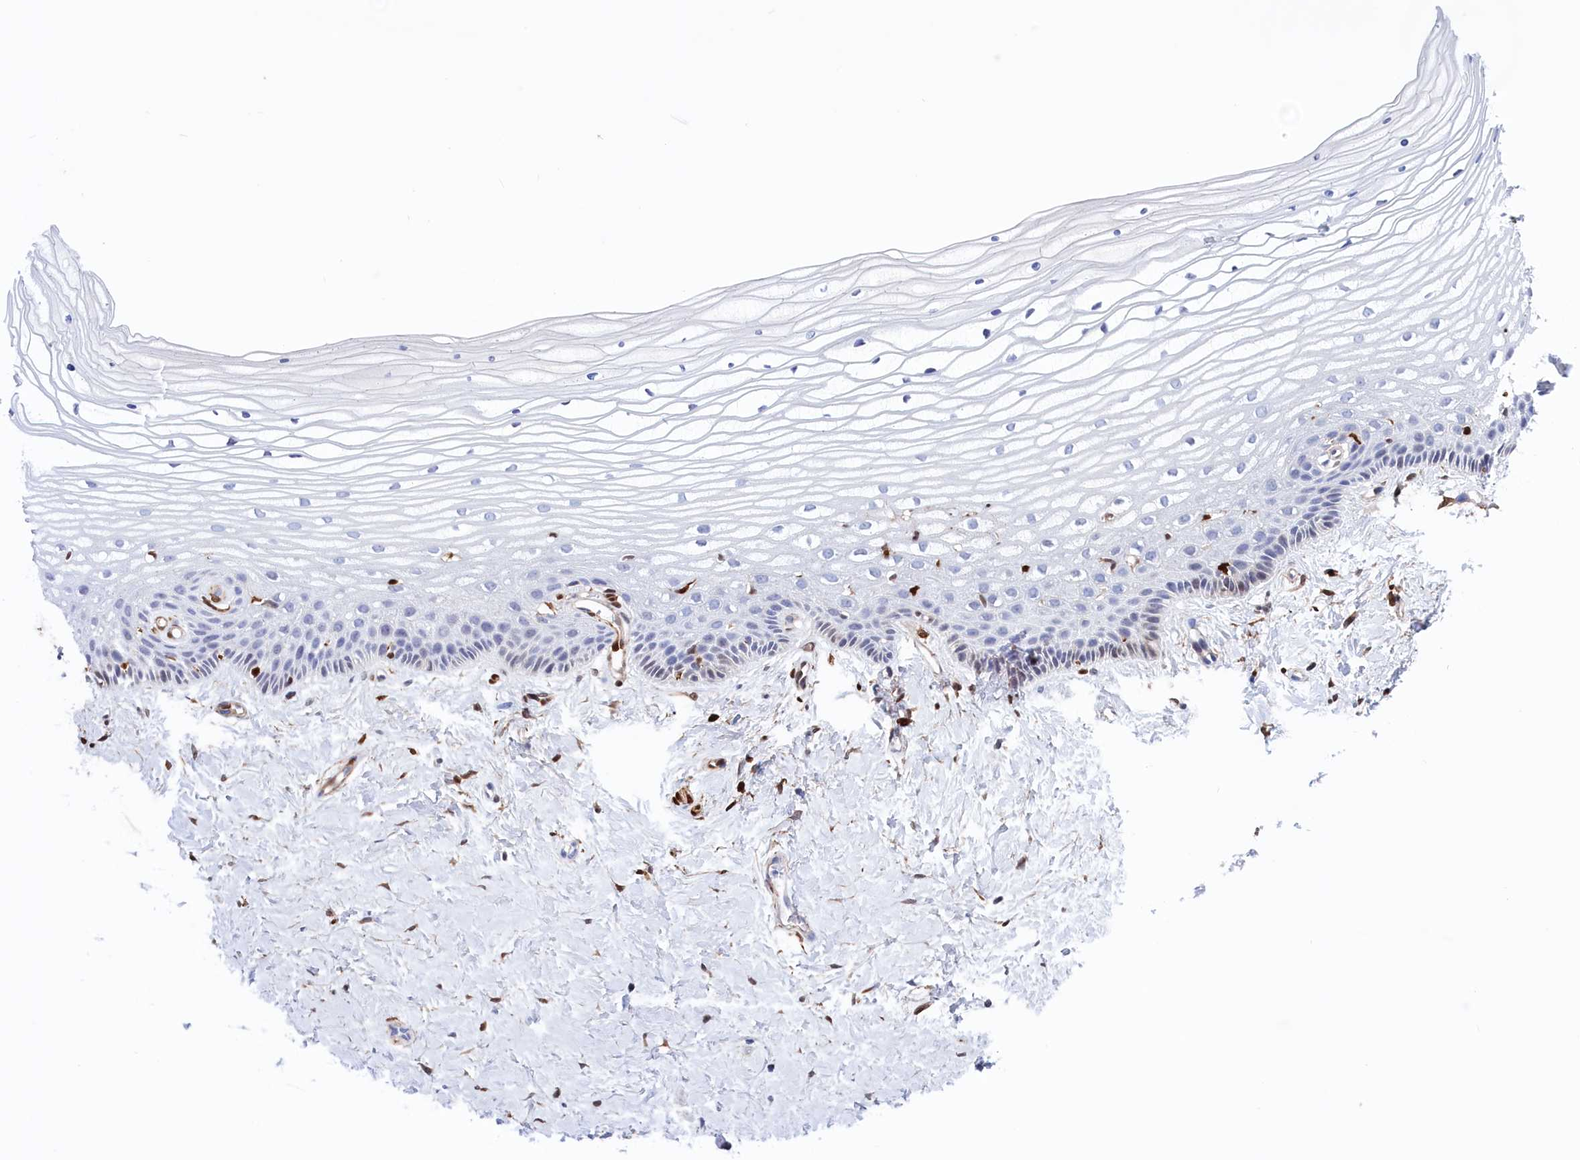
{"staining": {"intensity": "negative", "quantity": "none", "location": "none"}, "tissue": "vagina", "cell_type": "Squamous epithelial cells", "image_type": "normal", "snomed": [{"axis": "morphology", "description": "Normal tissue, NOS"}, {"axis": "topography", "description": "Vagina"}, {"axis": "topography", "description": "Cervix"}], "caption": "Squamous epithelial cells show no significant staining in unremarkable vagina. (DAB immunohistochemistry (IHC), high magnification).", "gene": "CRIP1", "patient": {"sex": "female", "age": 40}}